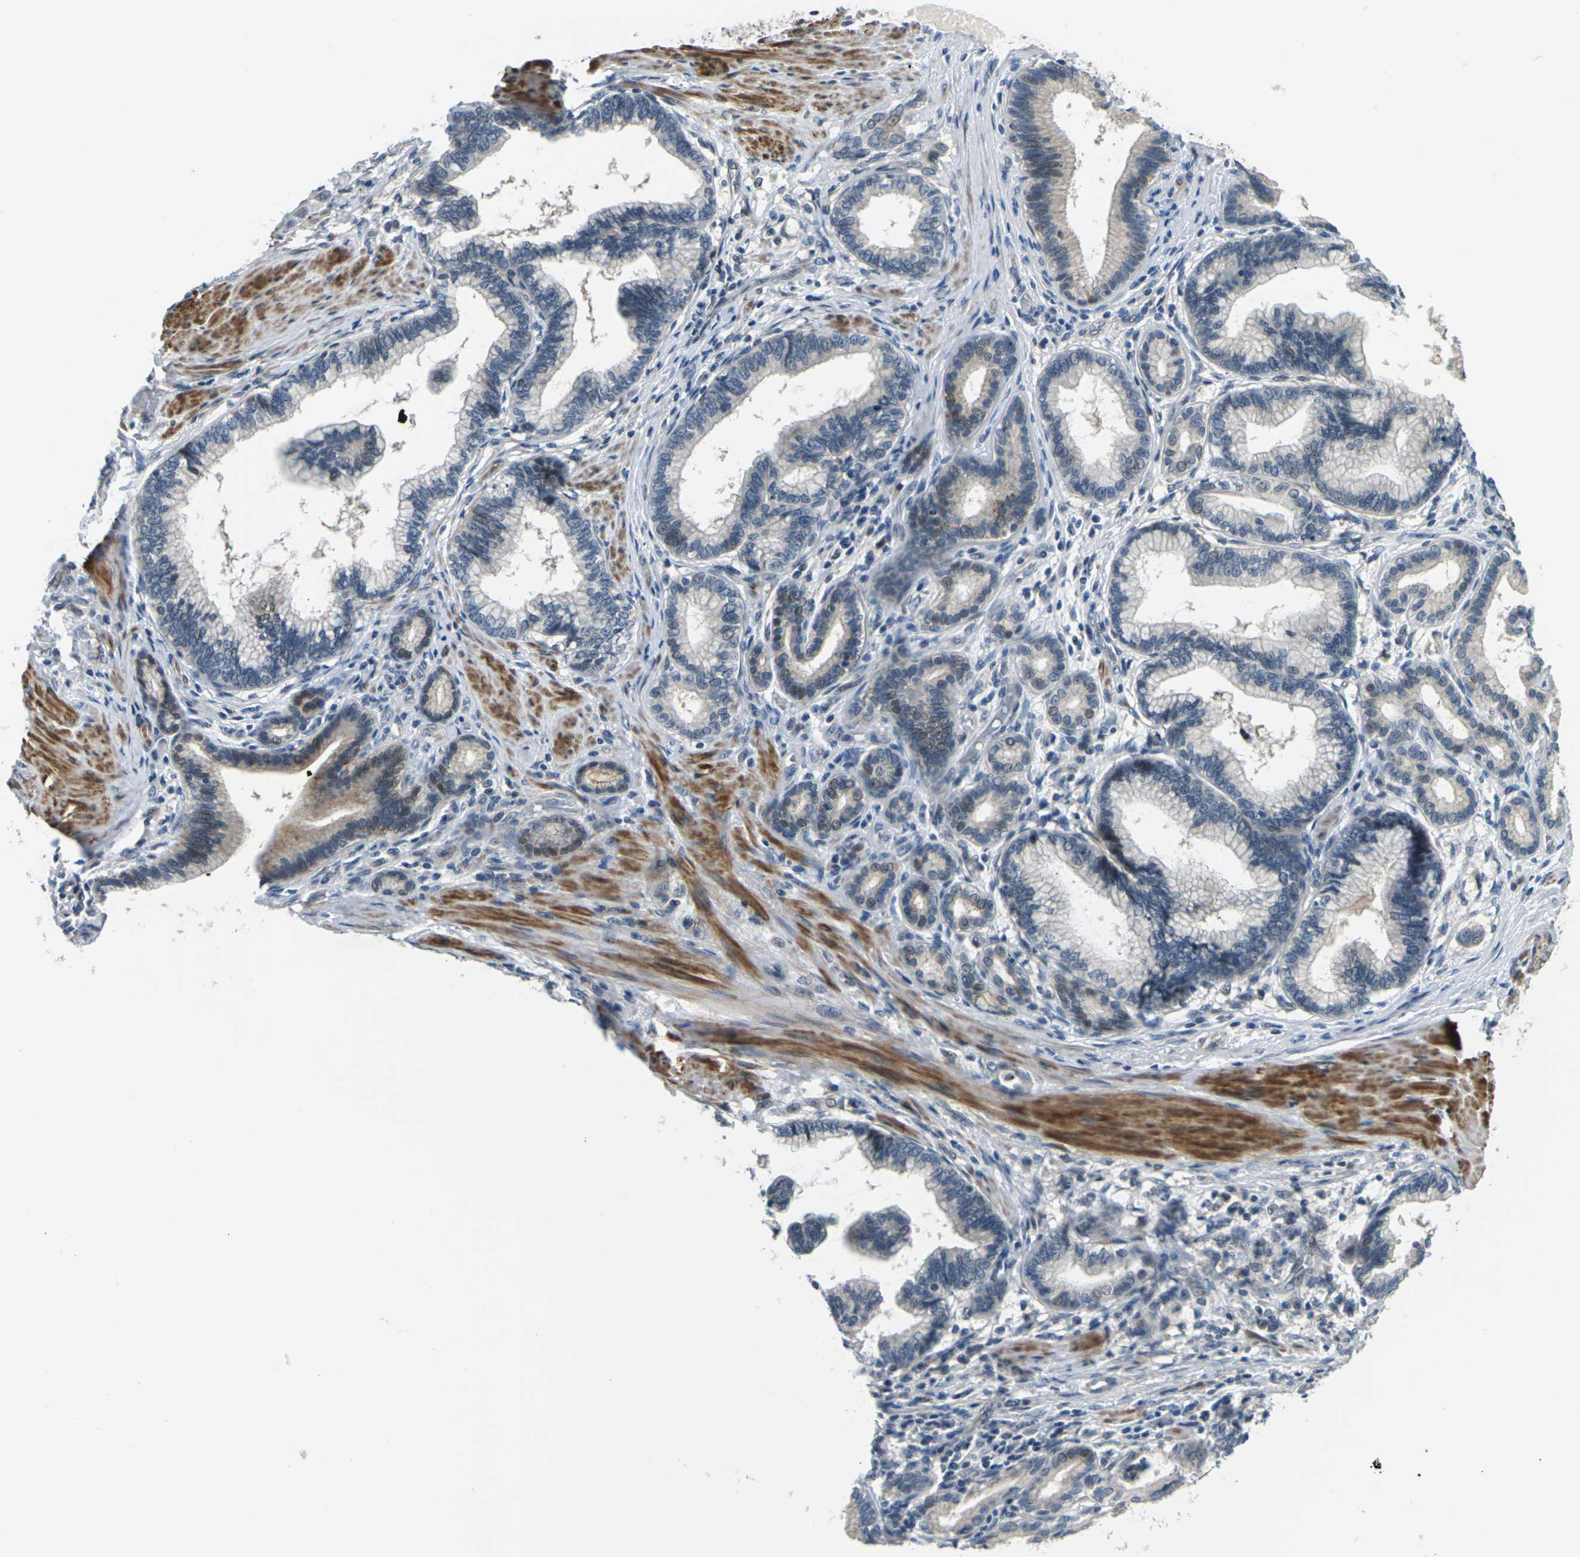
{"staining": {"intensity": "negative", "quantity": "none", "location": "none"}, "tissue": "pancreatic cancer", "cell_type": "Tumor cells", "image_type": "cancer", "snomed": [{"axis": "morphology", "description": "Adenocarcinoma, NOS"}, {"axis": "topography", "description": "Pancreas"}], "caption": "Tumor cells are negative for brown protein staining in pancreatic cancer (adenocarcinoma).", "gene": "SLC13A3", "patient": {"sex": "female", "age": 64}}